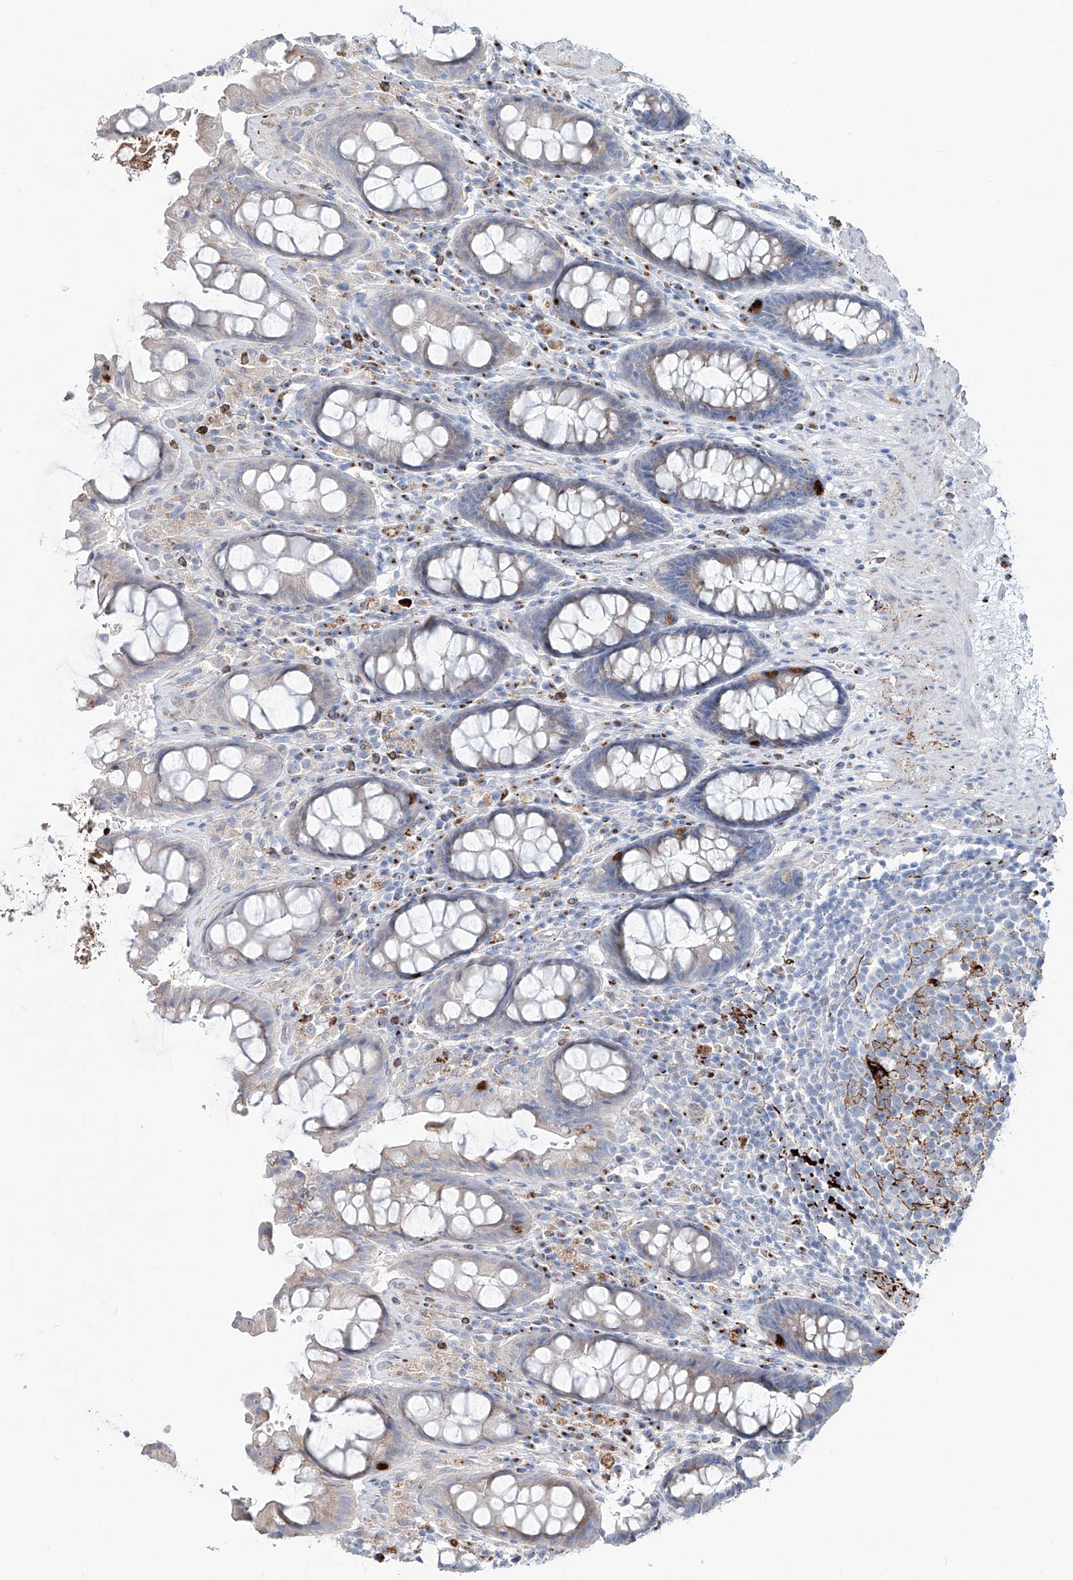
{"staining": {"intensity": "weak", "quantity": "<25%", "location": "cytoplasmic/membranous"}, "tissue": "rectum", "cell_type": "Glandular cells", "image_type": "normal", "snomed": [{"axis": "morphology", "description": "Normal tissue, NOS"}, {"axis": "topography", "description": "Rectum"}], "caption": "Immunohistochemistry histopathology image of benign rectum: human rectum stained with DAB (3,3'-diaminobenzidine) exhibits no significant protein positivity in glandular cells.", "gene": "CDH5", "patient": {"sex": "male", "age": 64}}